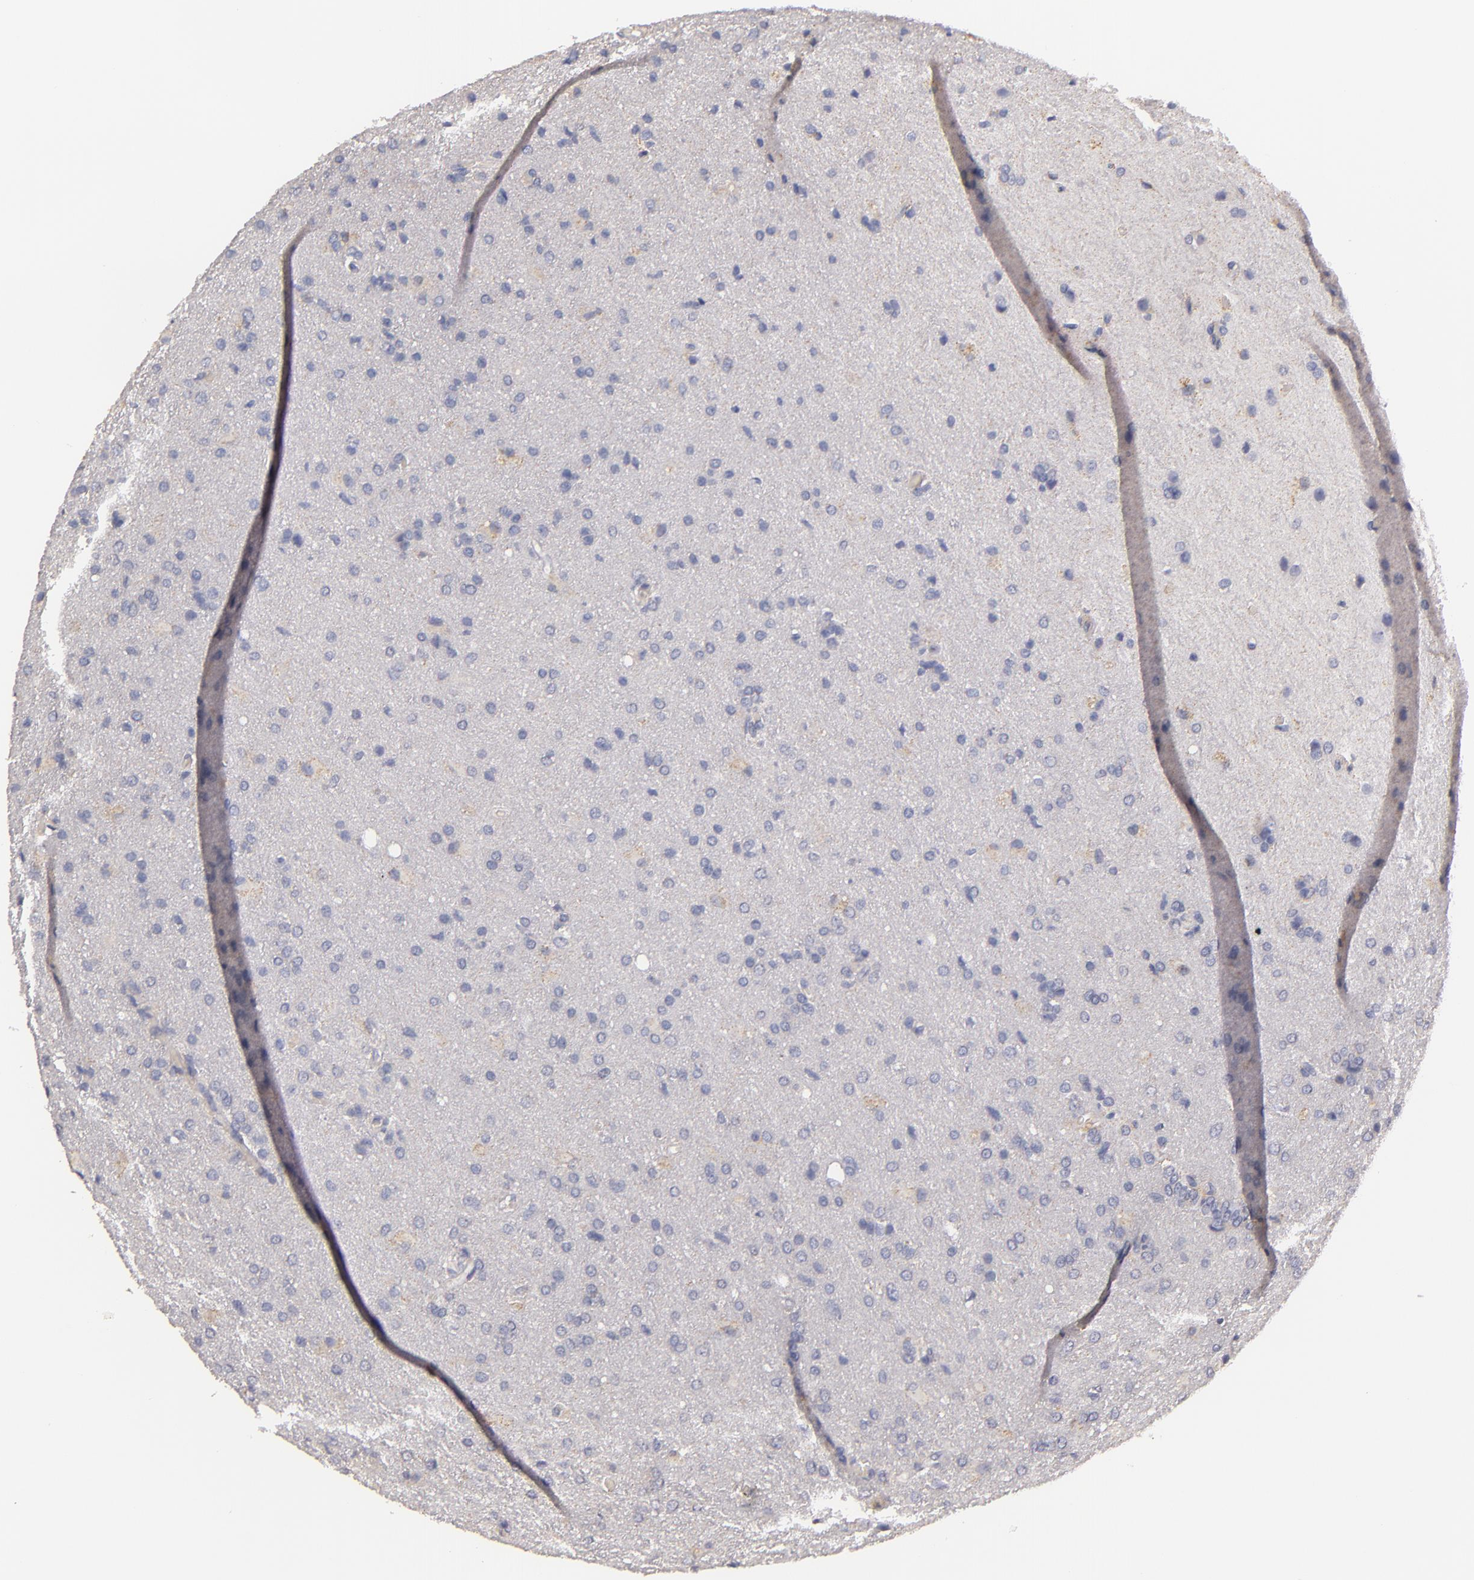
{"staining": {"intensity": "negative", "quantity": "none", "location": "none"}, "tissue": "glioma", "cell_type": "Tumor cells", "image_type": "cancer", "snomed": [{"axis": "morphology", "description": "Glioma, malignant, High grade"}, {"axis": "topography", "description": "Brain"}], "caption": "This is an IHC photomicrograph of glioma. There is no staining in tumor cells.", "gene": "TLR8", "patient": {"sex": "male", "age": 68}}